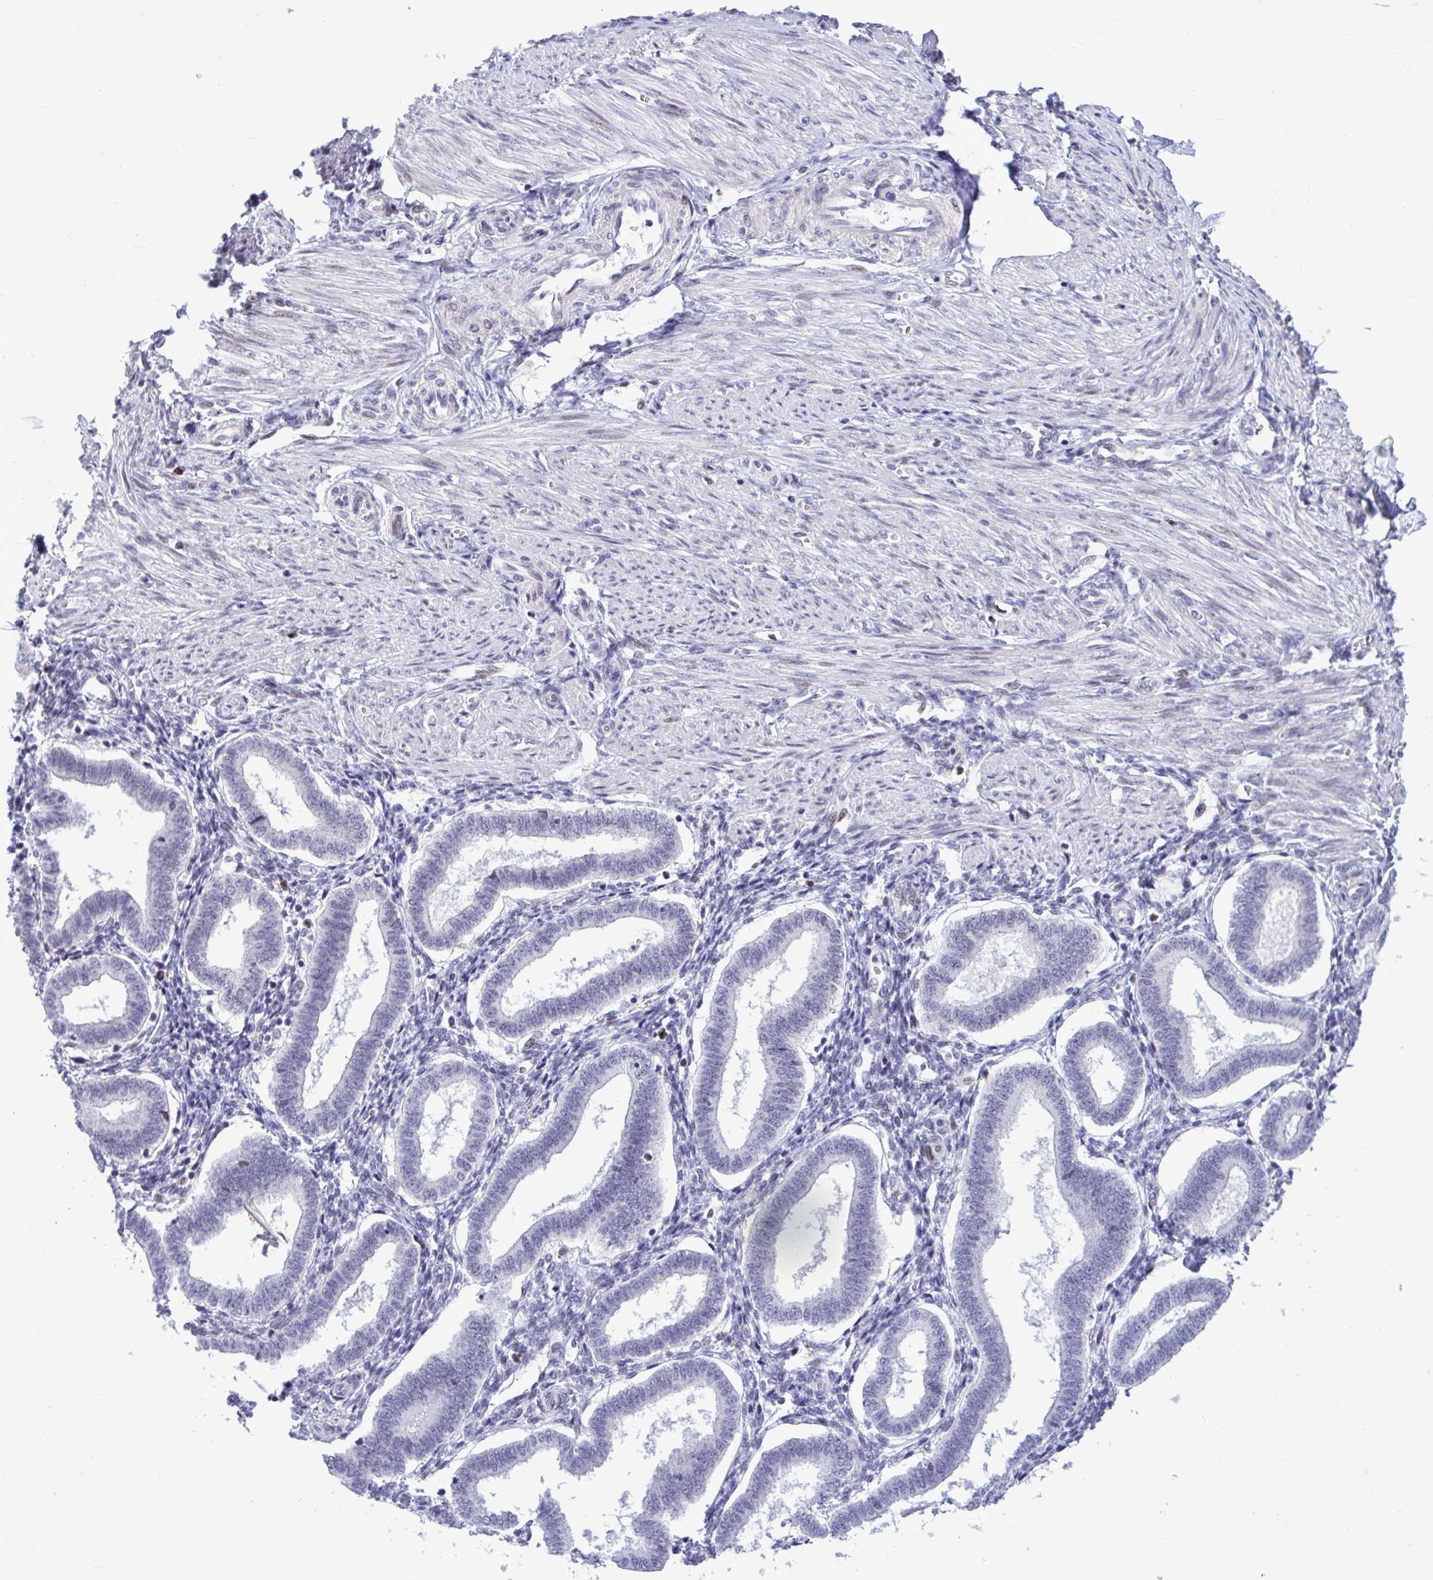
{"staining": {"intensity": "weak", "quantity": "<25%", "location": "nuclear"}, "tissue": "endometrium", "cell_type": "Cells in endometrial stroma", "image_type": "normal", "snomed": [{"axis": "morphology", "description": "Normal tissue, NOS"}, {"axis": "topography", "description": "Endometrium"}], "caption": "Cells in endometrial stroma are negative for brown protein staining in unremarkable endometrium. (Immunohistochemistry (ihc), brightfield microscopy, high magnification).", "gene": "C1QL2", "patient": {"sex": "female", "age": 24}}